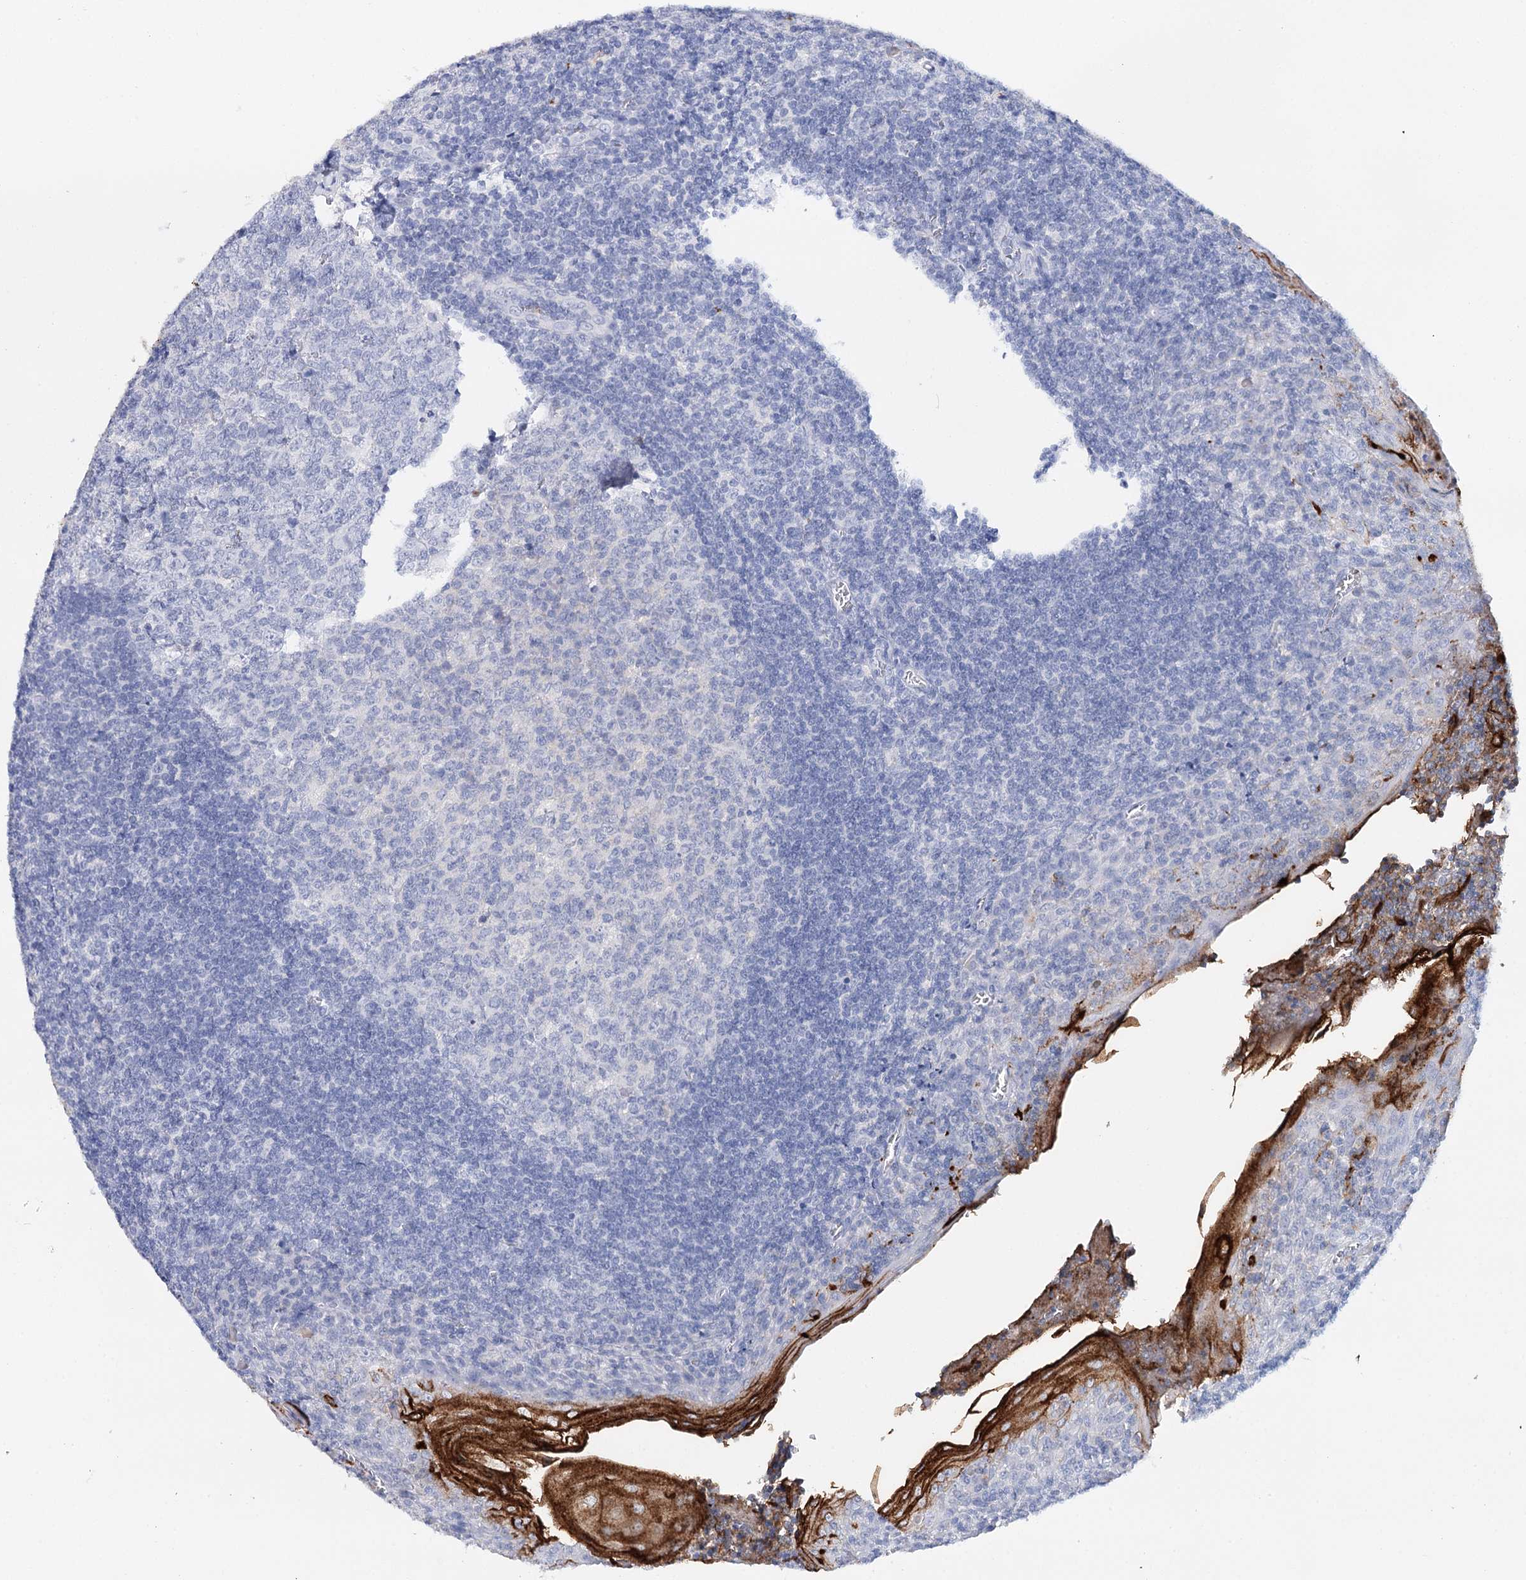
{"staining": {"intensity": "negative", "quantity": "none", "location": "none"}, "tissue": "tonsil", "cell_type": "Germinal center cells", "image_type": "normal", "snomed": [{"axis": "morphology", "description": "Normal tissue, NOS"}, {"axis": "topography", "description": "Tonsil"}], "caption": "The micrograph exhibits no staining of germinal center cells in benign tonsil.", "gene": "CEACAM8", "patient": {"sex": "male", "age": 27}}